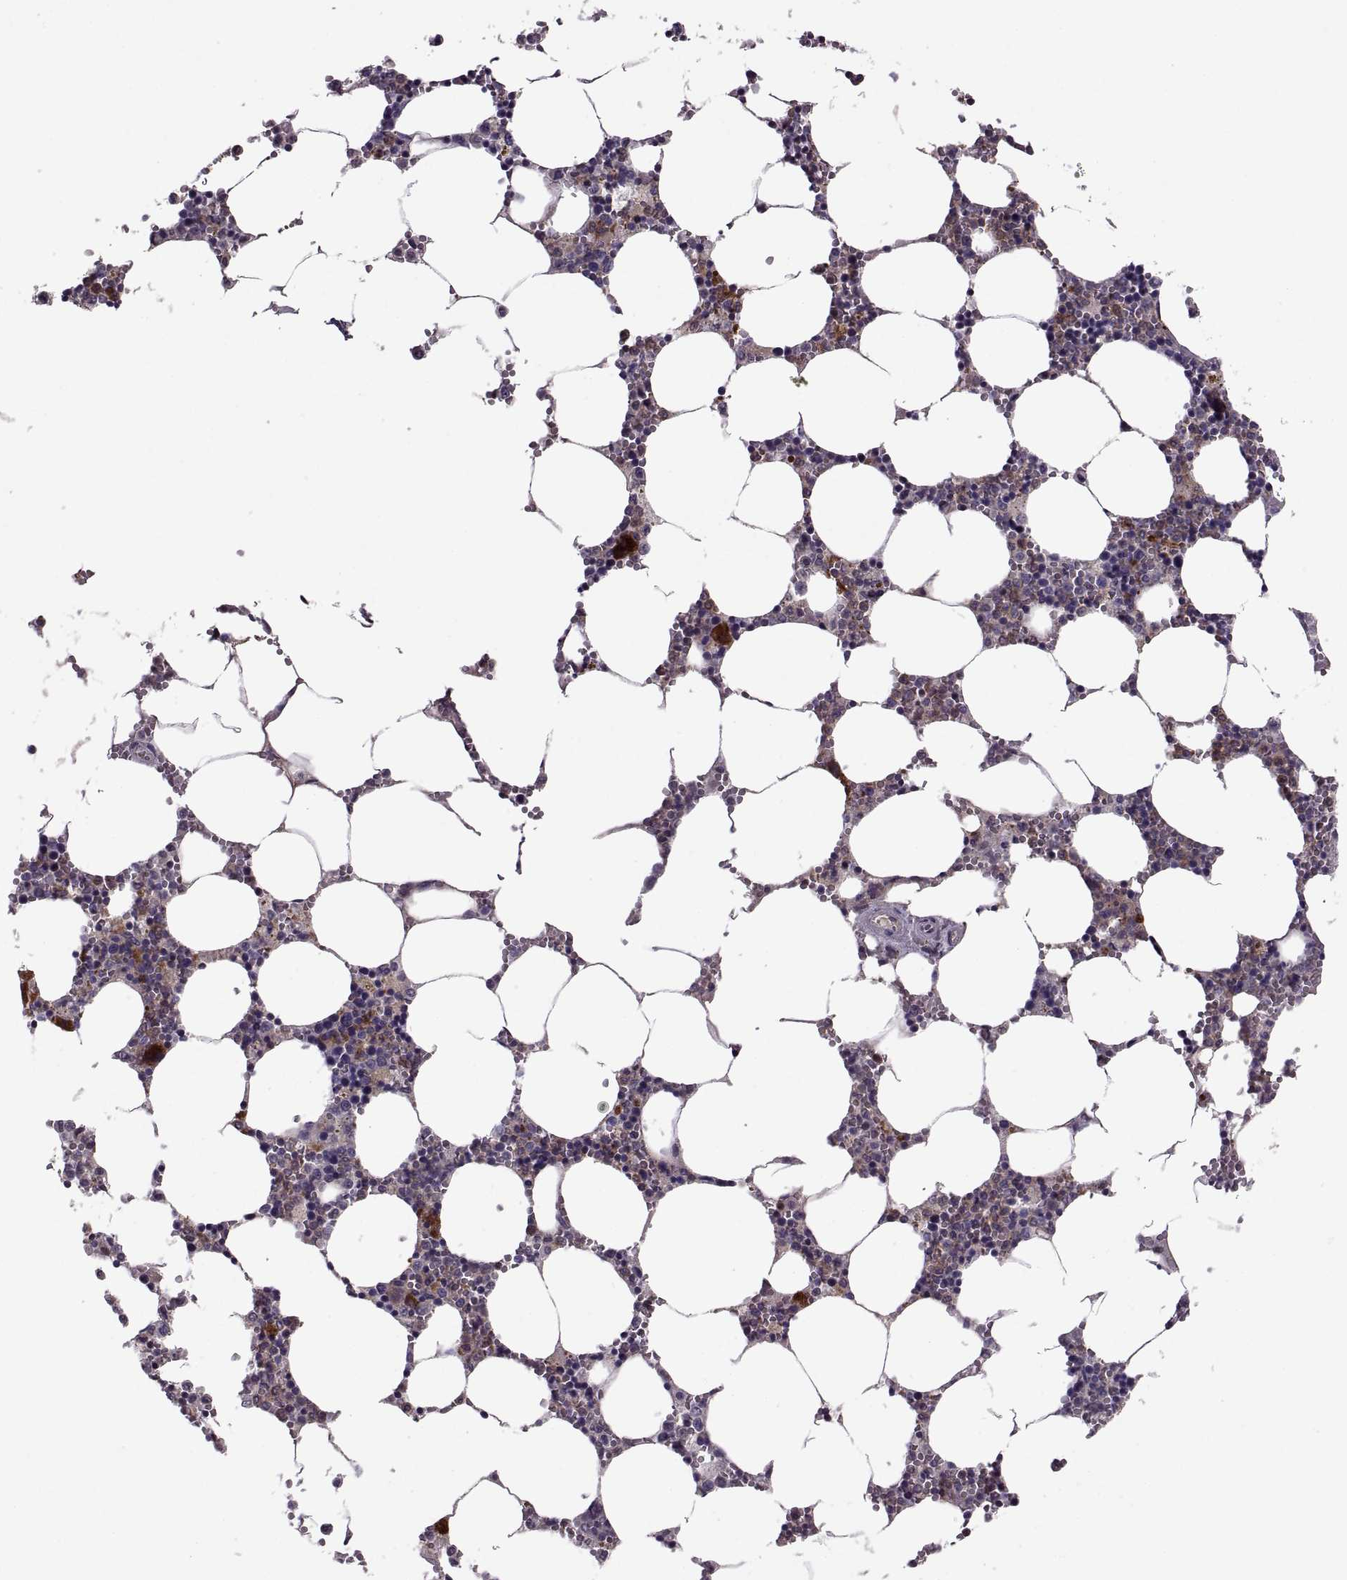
{"staining": {"intensity": "strong", "quantity": "<25%", "location": "cytoplasmic/membranous"}, "tissue": "bone marrow", "cell_type": "Hematopoietic cells", "image_type": "normal", "snomed": [{"axis": "morphology", "description": "Normal tissue, NOS"}, {"axis": "topography", "description": "Bone marrow"}], "caption": "Hematopoietic cells demonstrate strong cytoplasmic/membranous expression in about <25% of cells in normal bone marrow. Immunohistochemistry (ihc) stains the protein of interest in brown and the nuclei are stained blue.", "gene": "SLC2A14", "patient": {"sex": "female", "age": 64}}